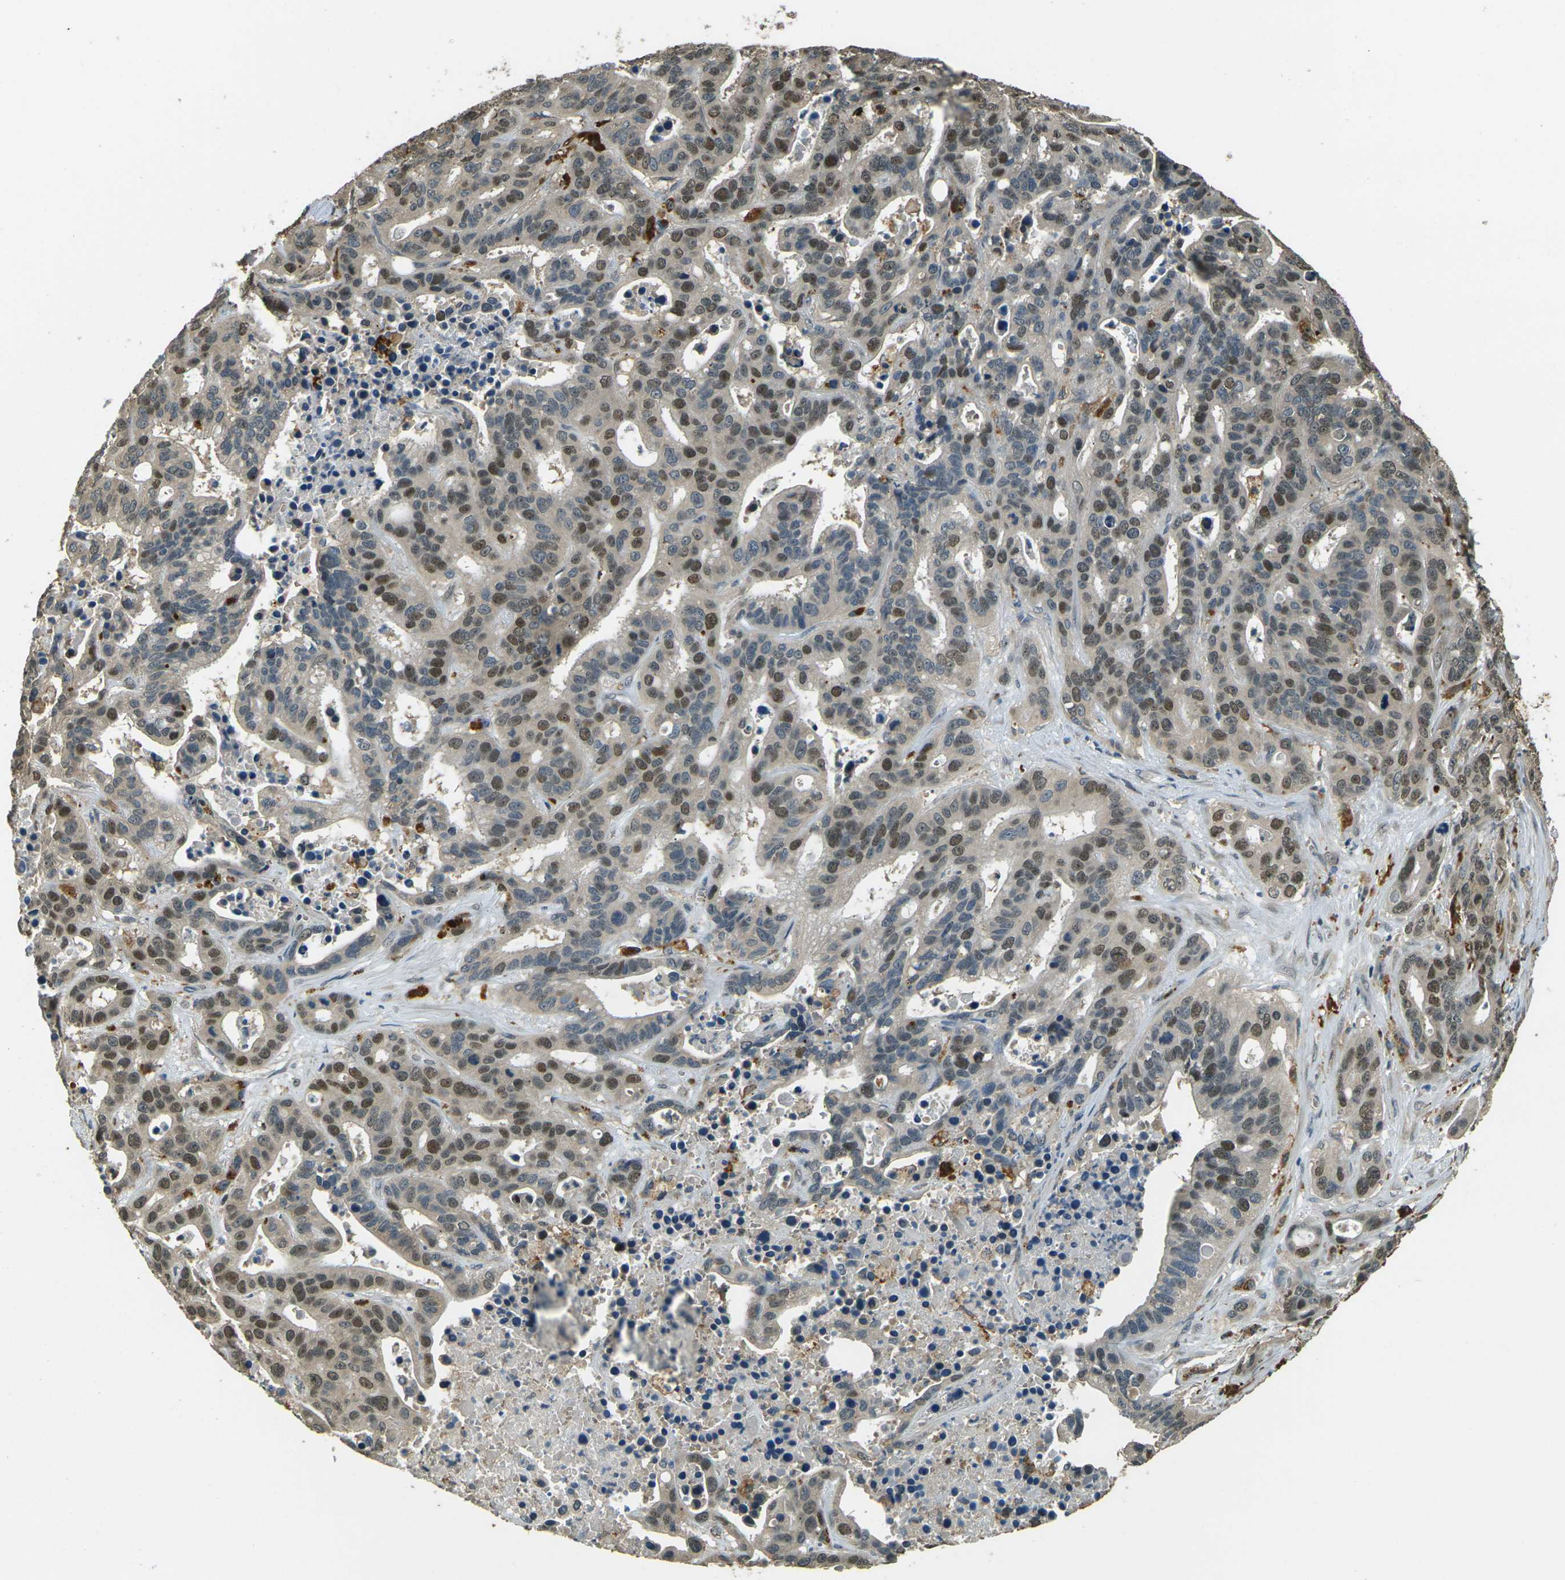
{"staining": {"intensity": "moderate", "quantity": "25%-75%", "location": "cytoplasmic/membranous,nuclear"}, "tissue": "liver cancer", "cell_type": "Tumor cells", "image_type": "cancer", "snomed": [{"axis": "morphology", "description": "Cholangiocarcinoma"}, {"axis": "topography", "description": "Liver"}], "caption": "Liver cancer (cholangiocarcinoma) stained with a brown dye exhibits moderate cytoplasmic/membranous and nuclear positive positivity in approximately 25%-75% of tumor cells.", "gene": "TOR1A", "patient": {"sex": "female", "age": 65}}